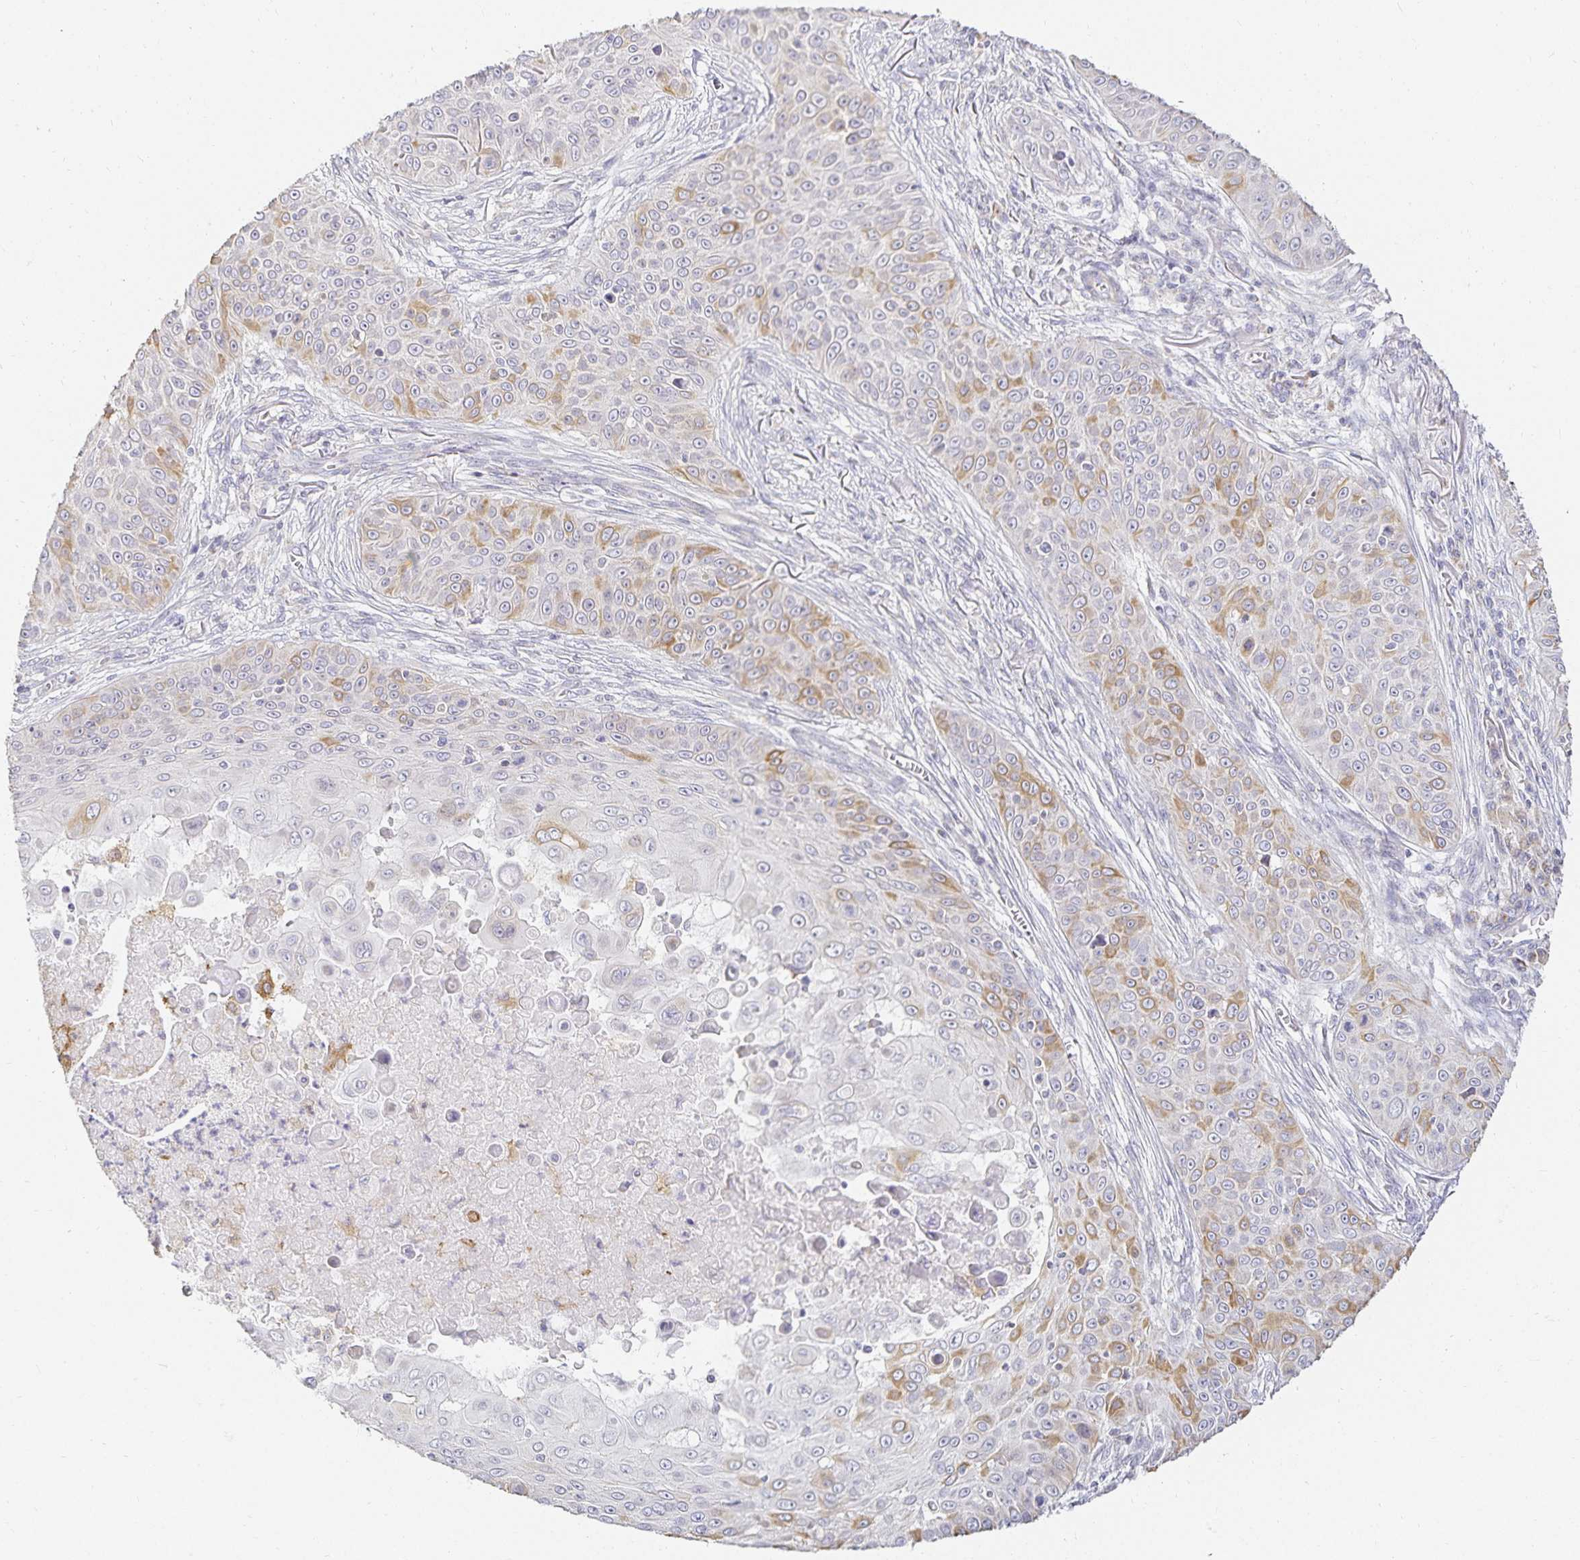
{"staining": {"intensity": "moderate", "quantity": "<25%", "location": "cytoplasmic/membranous"}, "tissue": "skin cancer", "cell_type": "Tumor cells", "image_type": "cancer", "snomed": [{"axis": "morphology", "description": "Squamous cell carcinoma, NOS"}, {"axis": "topography", "description": "Skin"}], "caption": "High-power microscopy captured an immunohistochemistry micrograph of skin cancer (squamous cell carcinoma), revealing moderate cytoplasmic/membranous positivity in approximately <25% of tumor cells.", "gene": "GP2", "patient": {"sex": "male", "age": 82}}